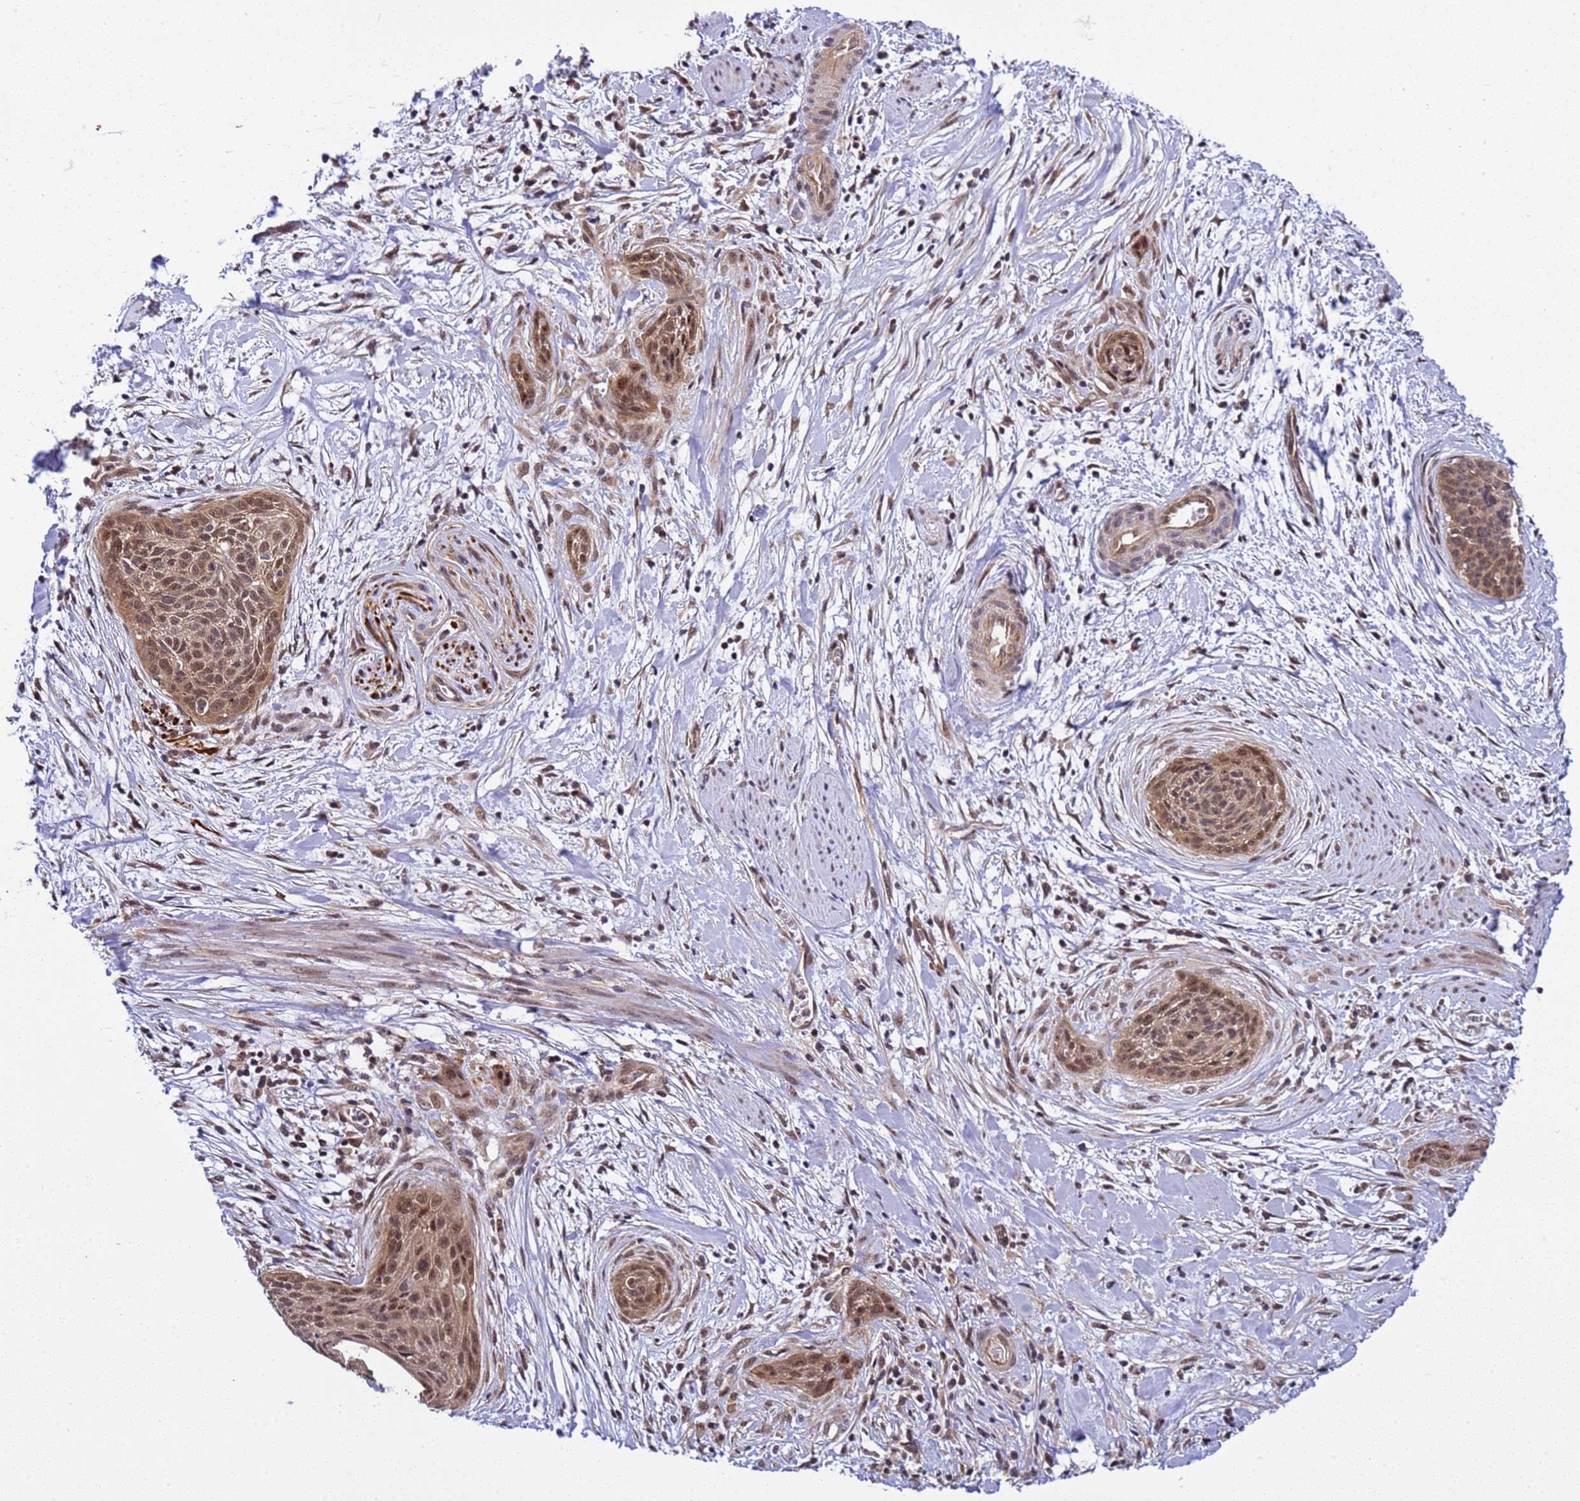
{"staining": {"intensity": "moderate", "quantity": ">75%", "location": "cytoplasmic/membranous,nuclear"}, "tissue": "cervical cancer", "cell_type": "Tumor cells", "image_type": "cancer", "snomed": [{"axis": "morphology", "description": "Squamous cell carcinoma, NOS"}, {"axis": "topography", "description": "Cervix"}], "caption": "A brown stain shows moderate cytoplasmic/membranous and nuclear expression of a protein in human cervical cancer (squamous cell carcinoma) tumor cells.", "gene": "GEN1", "patient": {"sex": "female", "age": 55}}